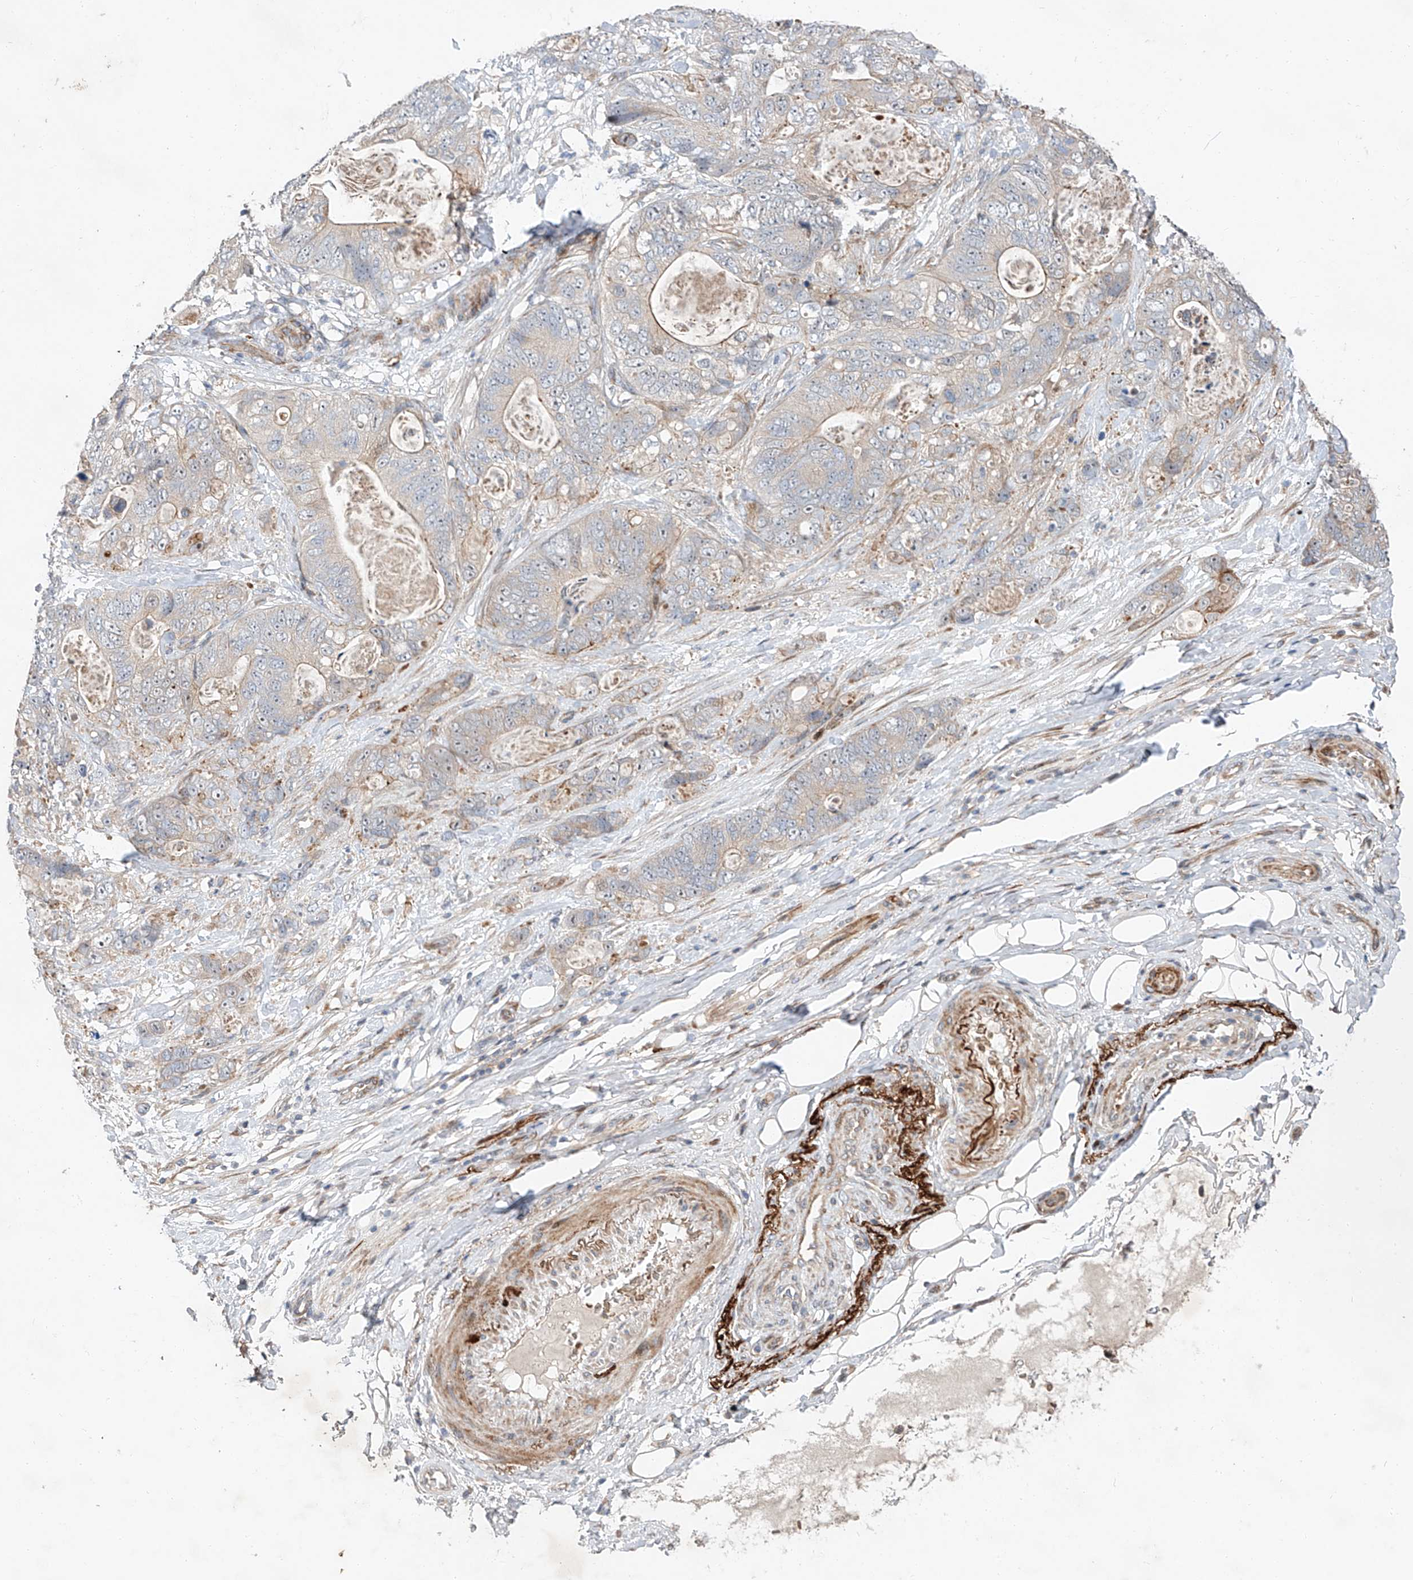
{"staining": {"intensity": "weak", "quantity": "<25%", "location": "cytoplasmic/membranous"}, "tissue": "stomach cancer", "cell_type": "Tumor cells", "image_type": "cancer", "snomed": [{"axis": "morphology", "description": "Normal tissue, NOS"}, {"axis": "morphology", "description": "Adenocarcinoma, NOS"}, {"axis": "topography", "description": "Stomach"}], "caption": "The histopathology image shows no staining of tumor cells in stomach cancer (adenocarcinoma).", "gene": "USF3", "patient": {"sex": "female", "age": 89}}